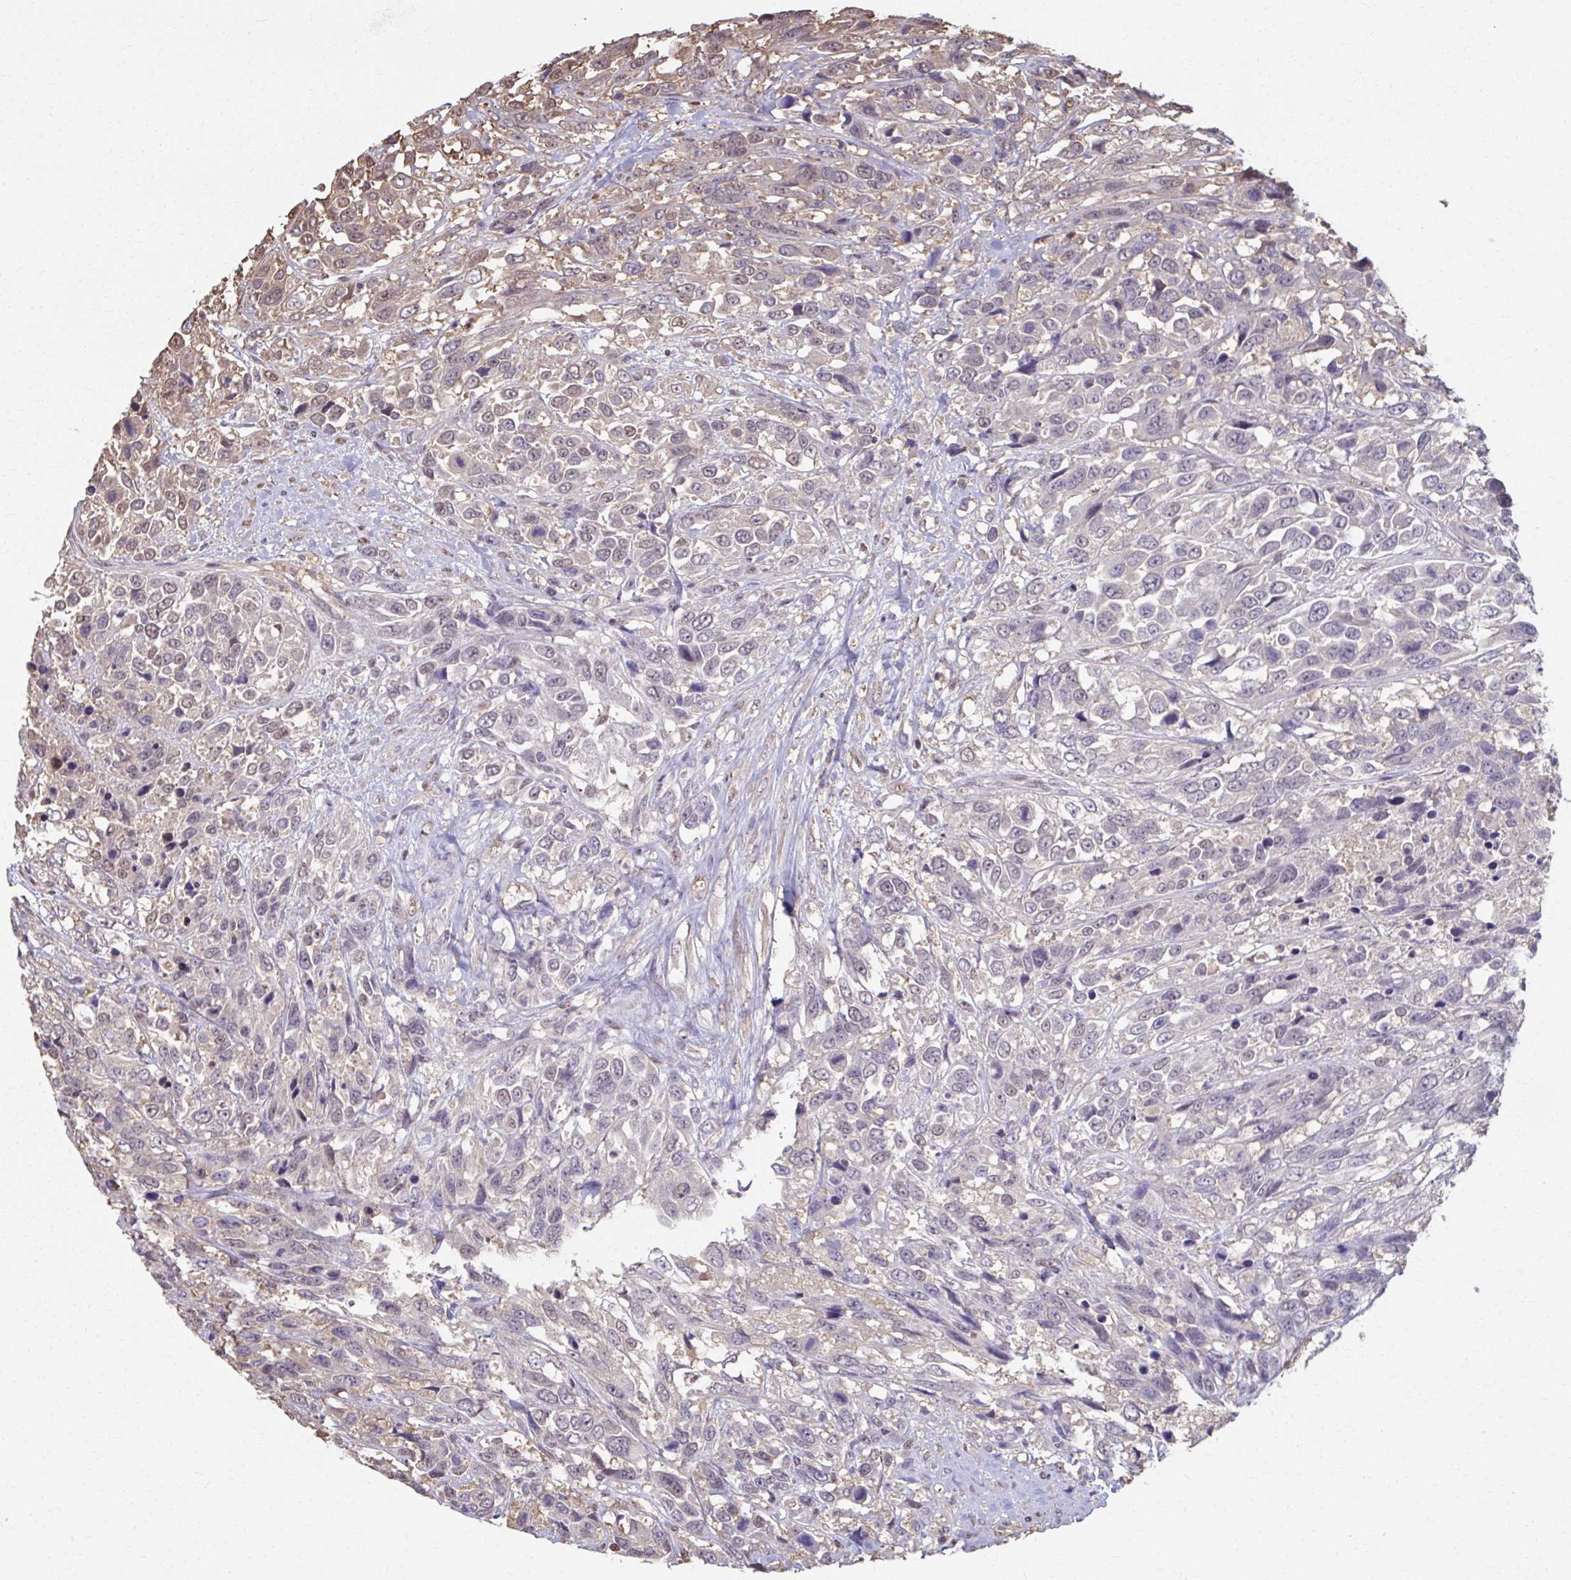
{"staining": {"intensity": "weak", "quantity": "<25%", "location": "nuclear"}, "tissue": "urothelial cancer", "cell_type": "Tumor cells", "image_type": "cancer", "snomed": [{"axis": "morphology", "description": "Urothelial carcinoma, High grade"}, {"axis": "topography", "description": "Urinary bladder"}], "caption": "Protein analysis of high-grade urothelial carcinoma reveals no significant staining in tumor cells.", "gene": "ING4", "patient": {"sex": "female", "age": 70}}